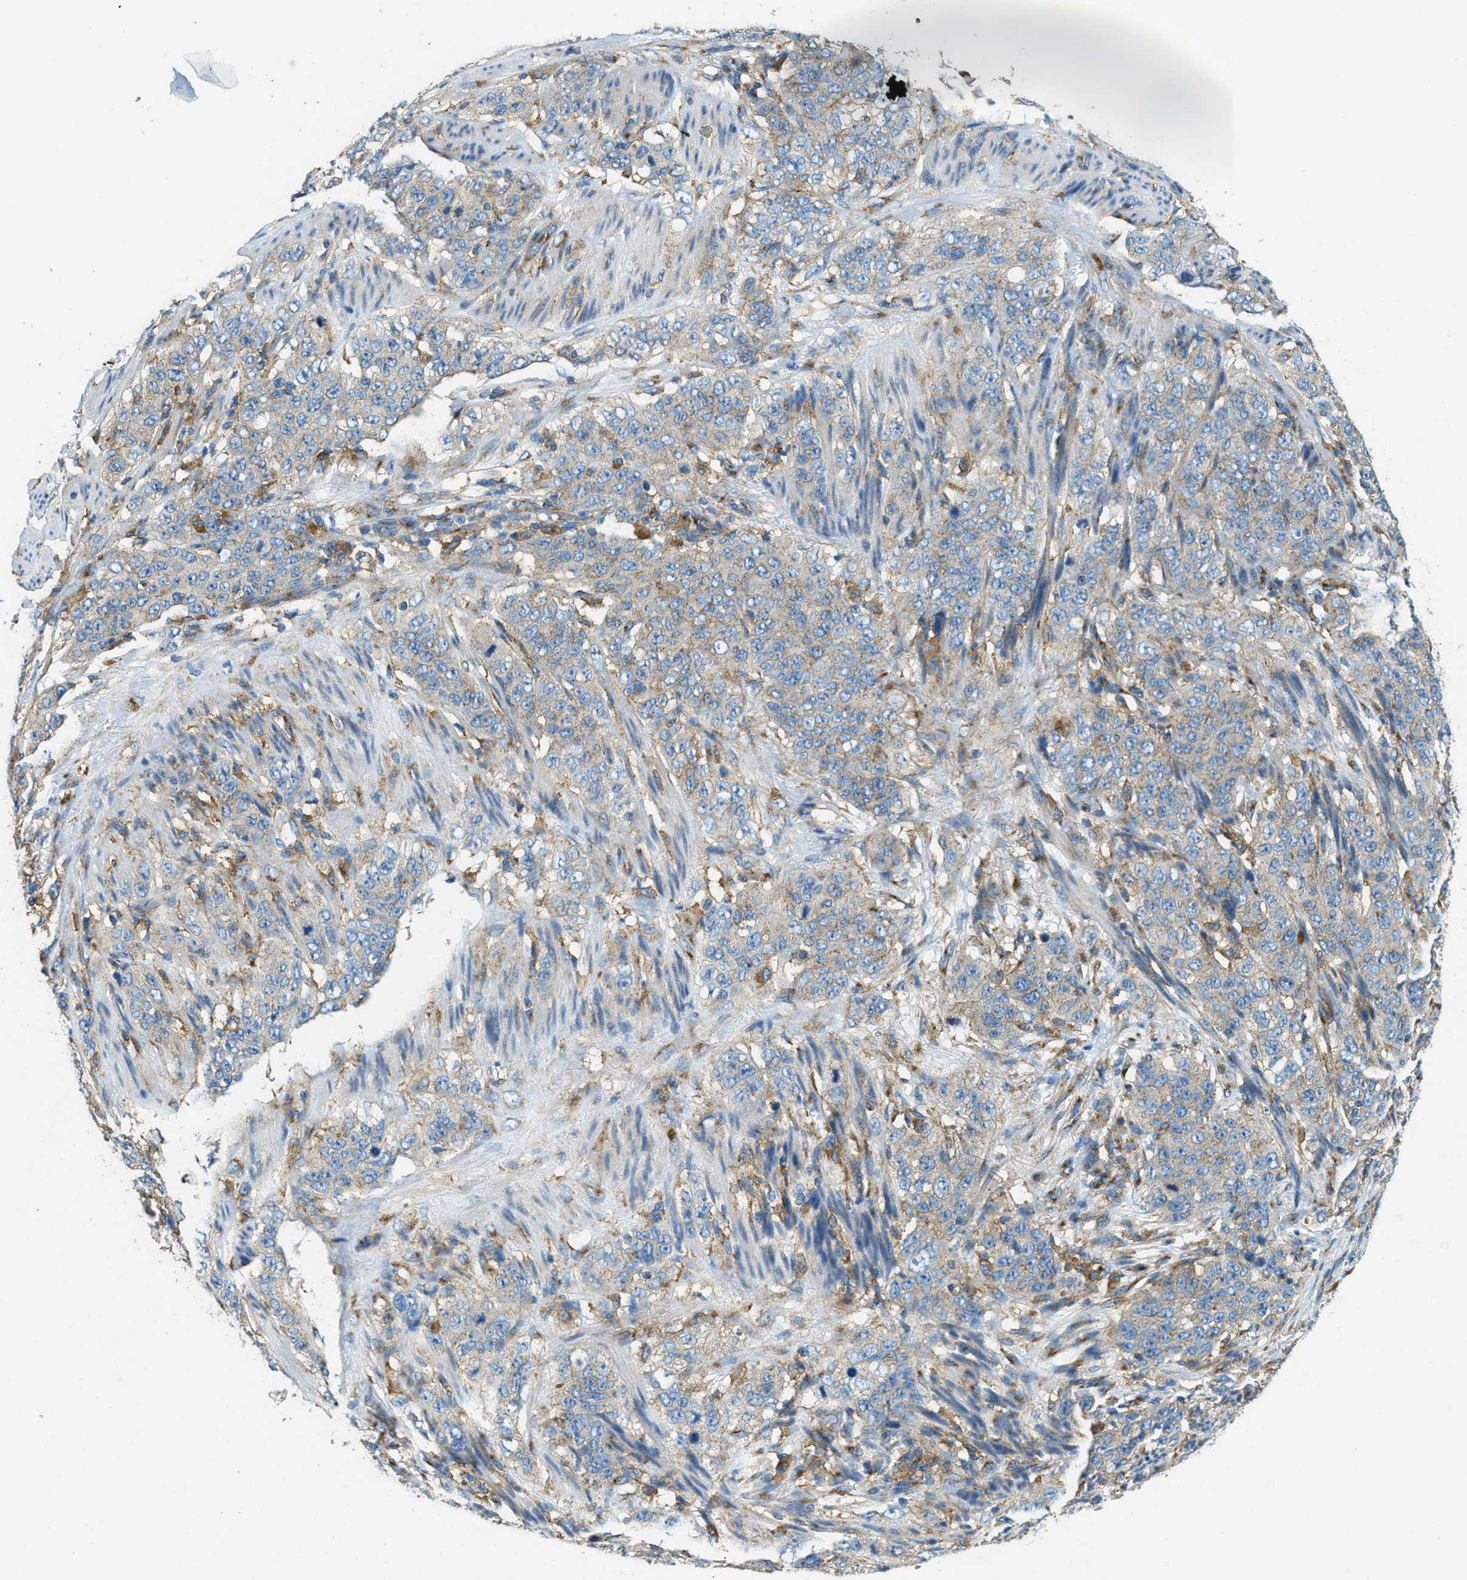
{"staining": {"intensity": "weak", "quantity": "25%-75%", "location": "cytoplasmic/membranous"}, "tissue": "stomach cancer", "cell_type": "Tumor cells", "image_type": "cancer", "snomed": [{"axis": "morphology", "description": "Adenocarcinoma, NOS"}, {"axis": "topography", "description": "Stomach"}], "caption": "There is low levels of weak cytoplasmic/membranous expression in tumor cells of stomach cancer, as demonstrated by immunohistochemical staining (brown color).", "gene": "AP2B1", "patient": {"sex": "male", "age": 48}}